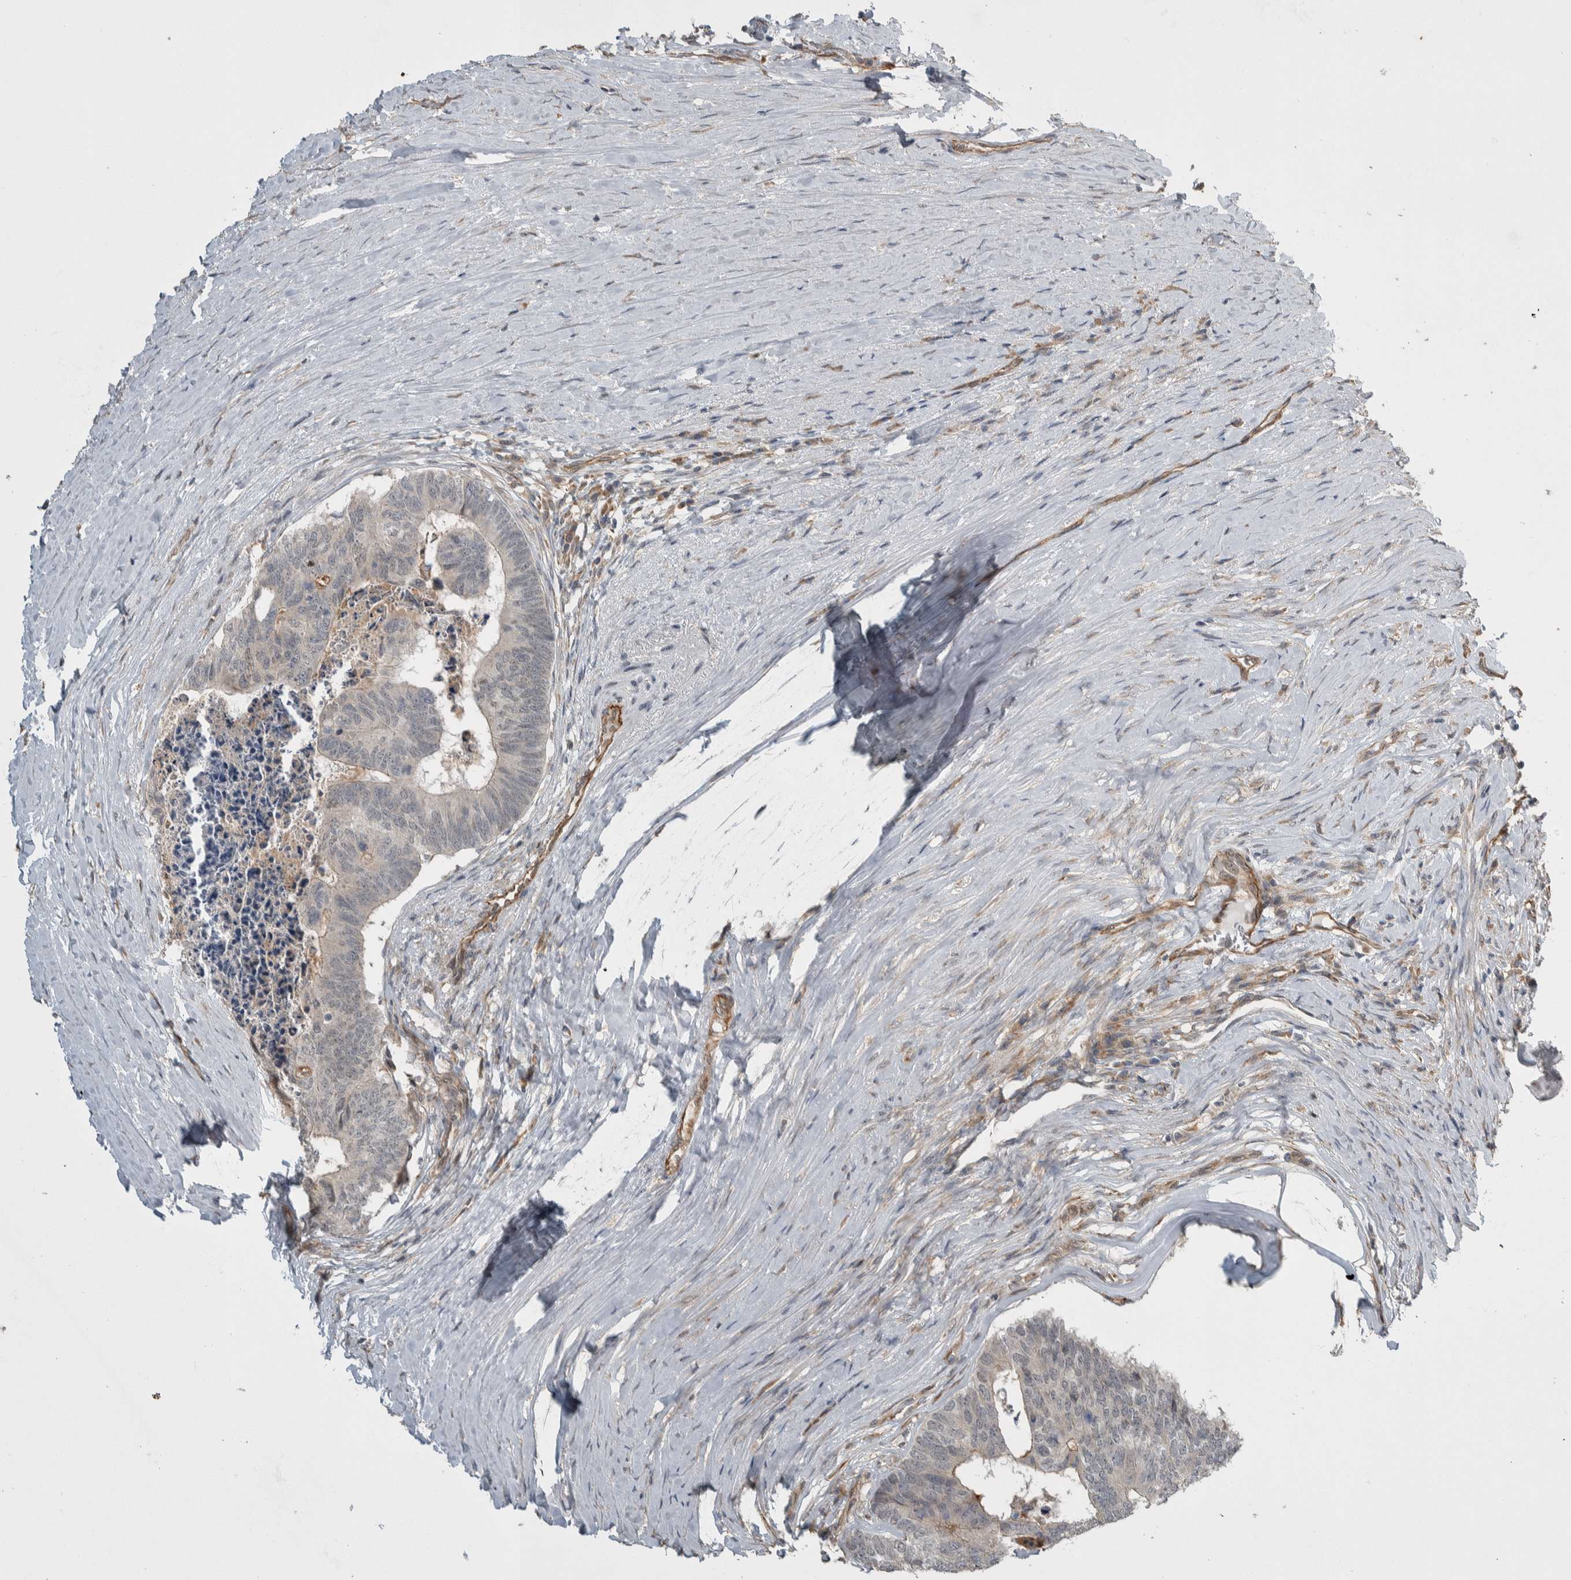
{"staining": {"intensity": "negative", "quantity": "none", "location": "none"}, "tissue": "colorectal cancer", "cell_type": "Tumor cells", "image_type": "cancer", "snomed": [{"axis": "morphology", "description": "Adenocarcinoma, NOS"}, {"axis": "topography", "description": "Colon"}], "caption": "IHC photomicrograph of neoplastic tissue: colorectal cancer (adenocarcinoma) stained with DAB (3,3'-diaminobenzidine) exhibits no significant protein expression in tumor cells.", "gene": "PRDM4", "patient": {"sex": "female", "age": 67}}